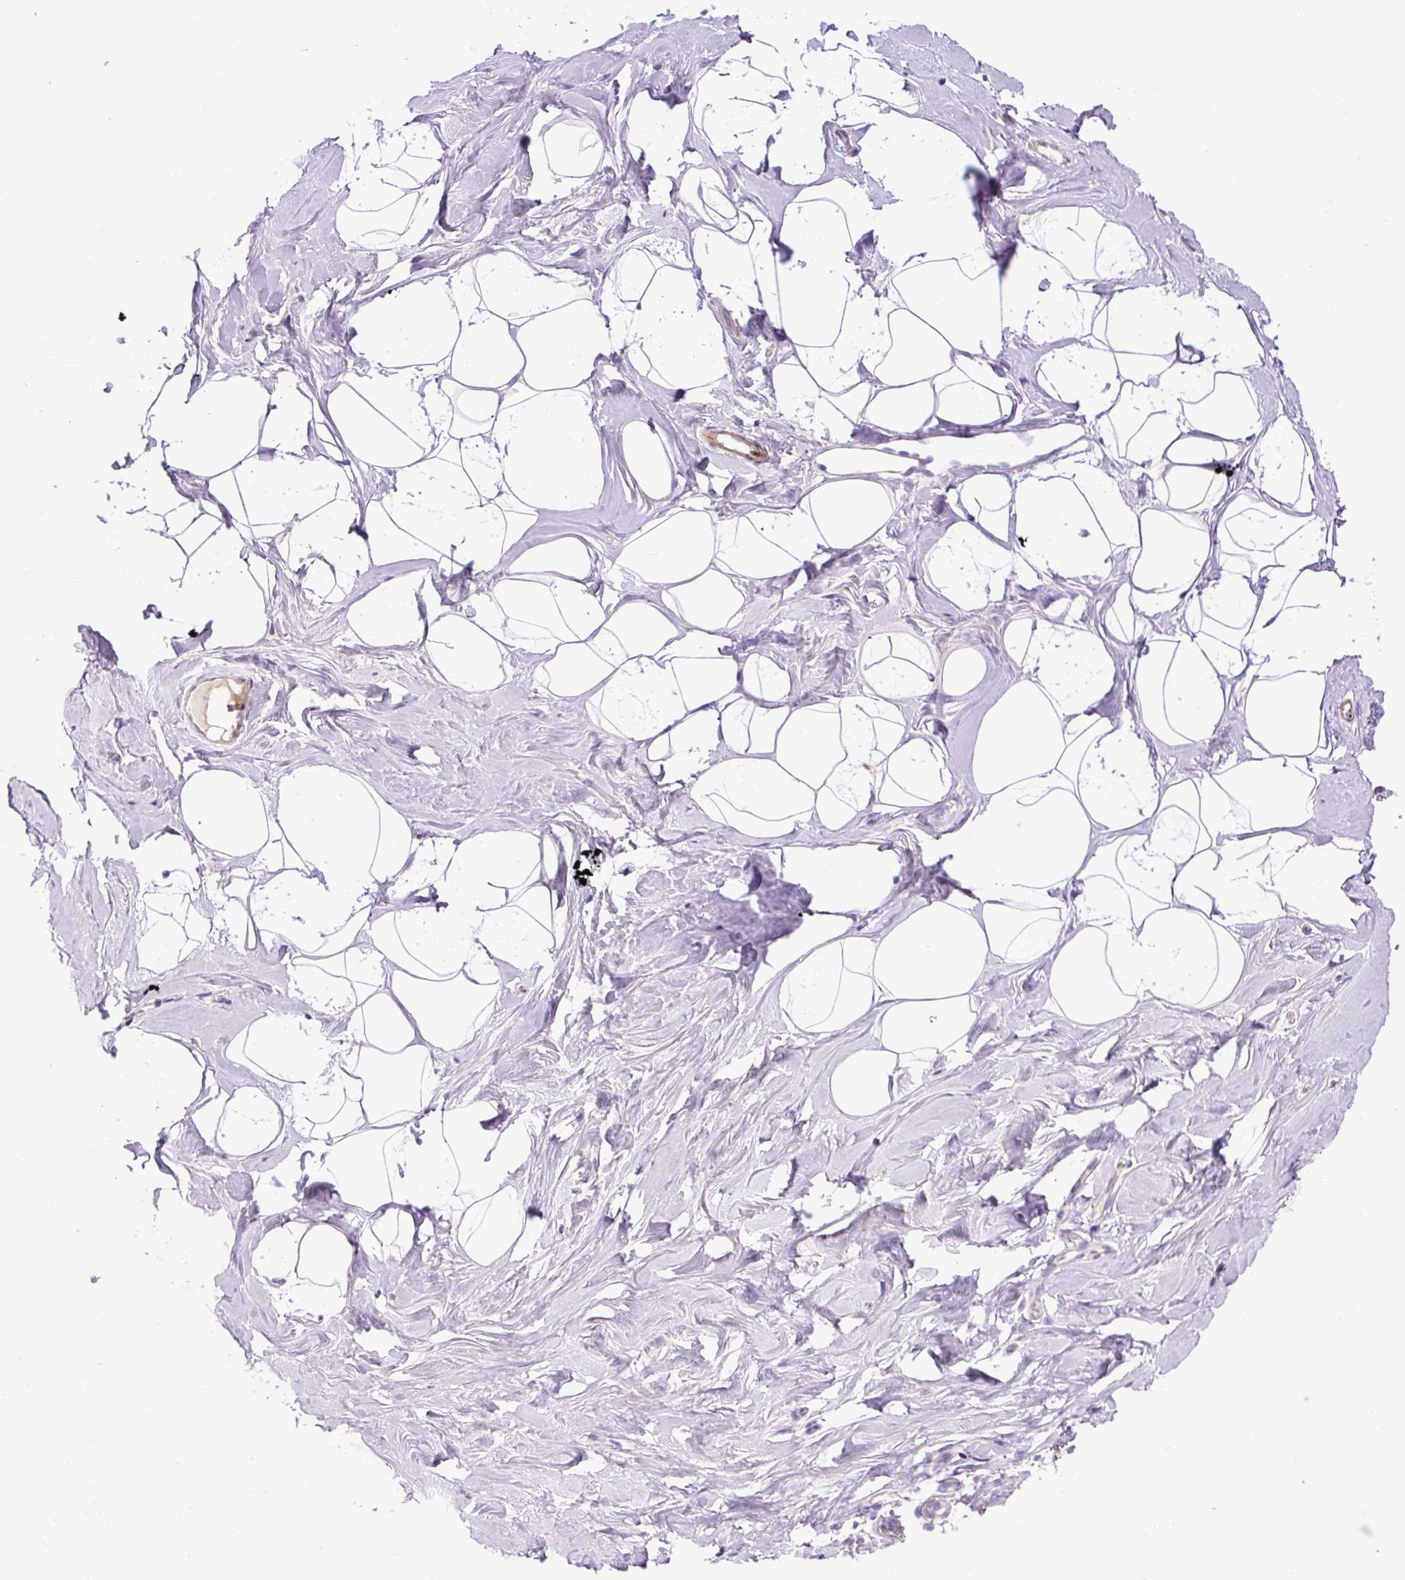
{"staining": {"intensity": "negative", "quantity": "none", "location": "none"}, "tissue": "breast", "cell_type": "Adipocytes", "image_type": "normal", "snomed": [{"axis": "morphology", "description": "Normal tissue, NOS"}, {"axis": "topography", "description": "Breast"}], "caption": "High power microscopy photomicrograph of an immunohistochemistry (IHC) image of normal breast, revealing no significant positivity in adipocytes.", "gene": "VWA7", "patient": {"sex": "female", "age": 32}}